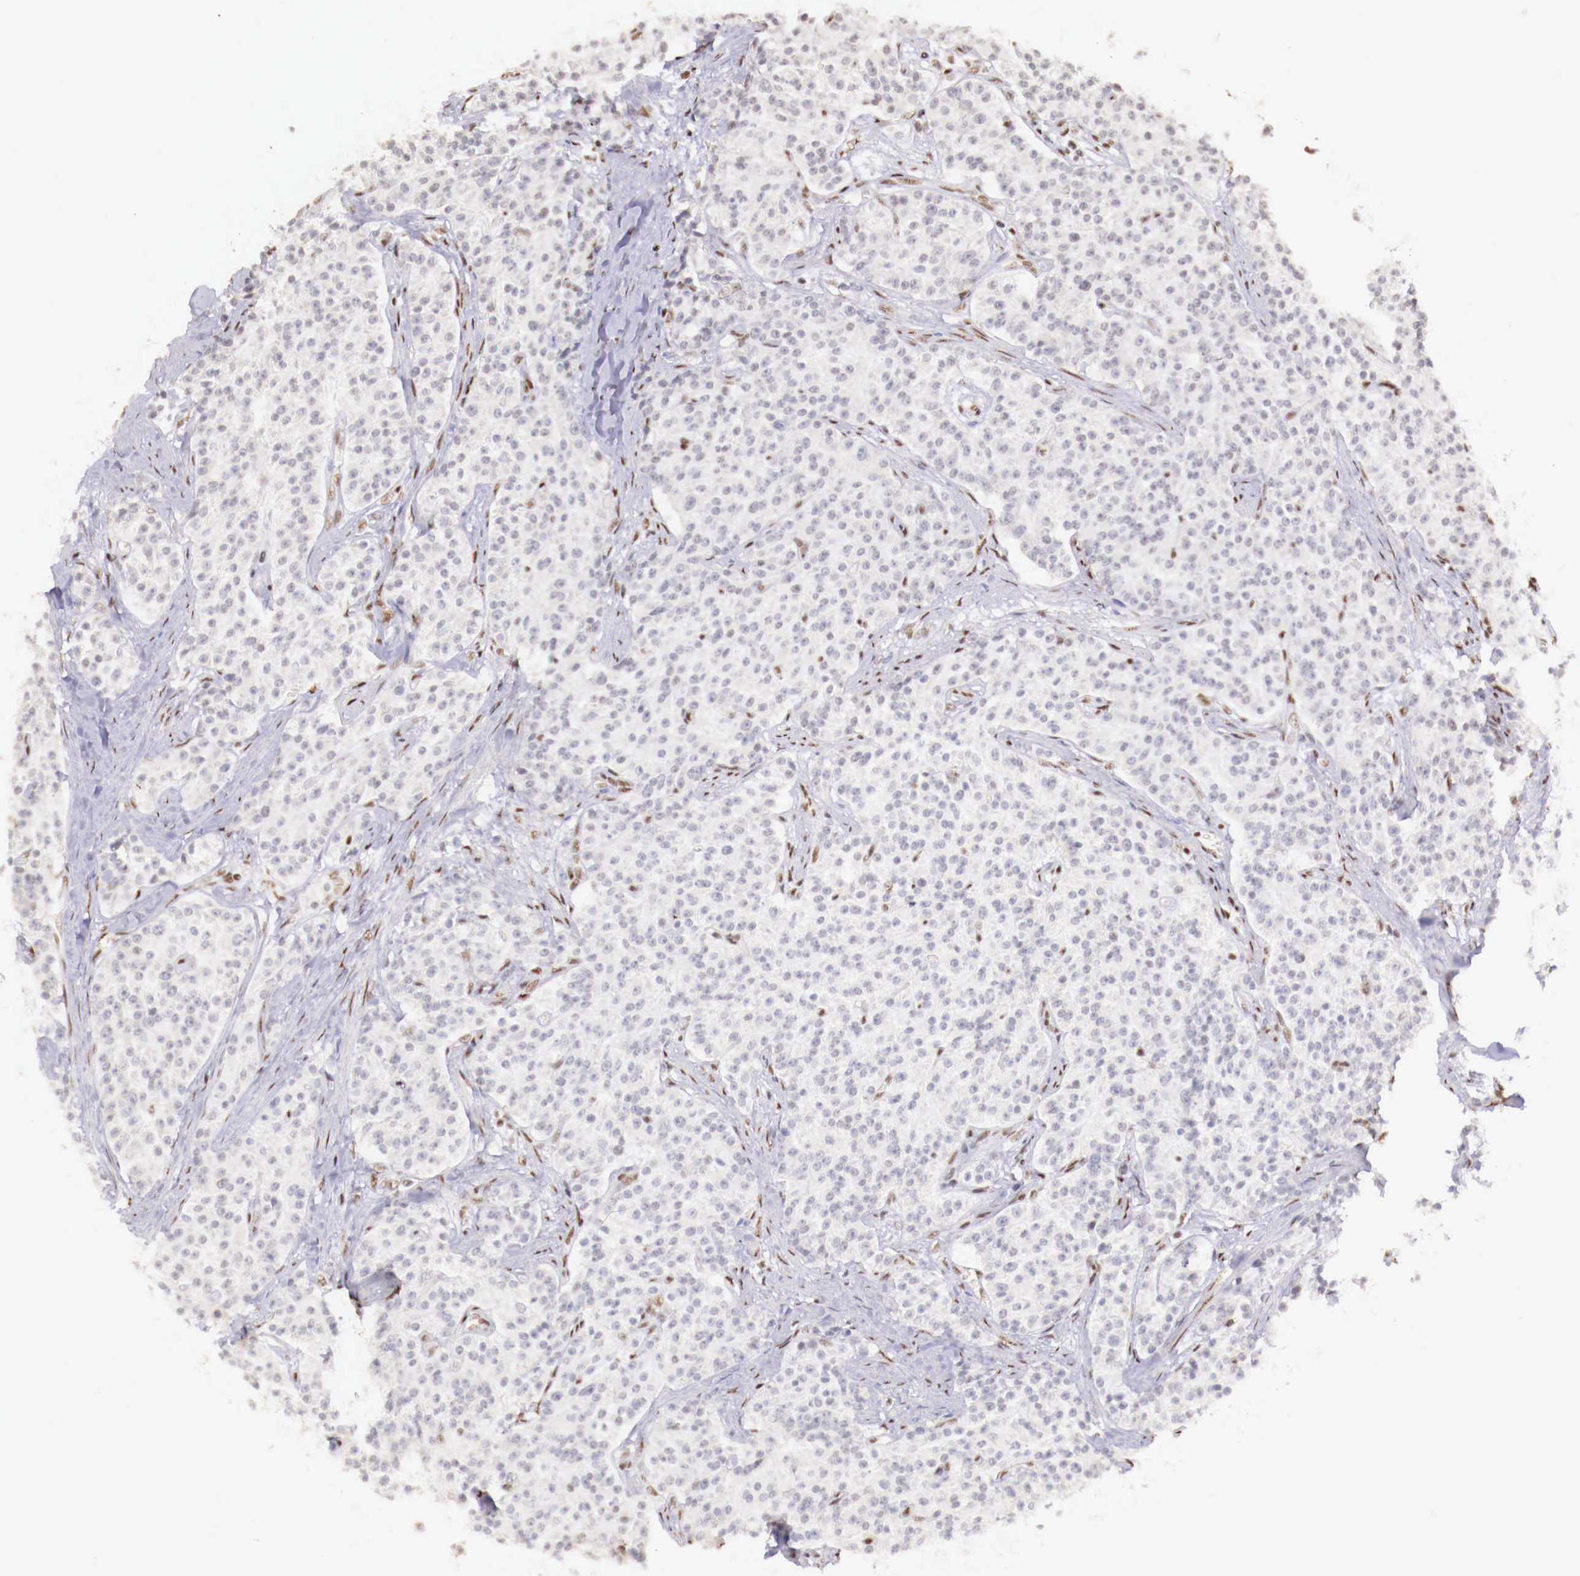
{"staining": {"intensity": "negative", "quantity": "none", "location": "none"}, "tissue": "carcinoid", "cell_type": "Tumor cells", "image_type": "cancer", "snomed": [{"axis": "morphology", "description": "Carcinoid, malignant, NOS"}, {"axis": "topography", "description": "Stomach"}], "caption": "This is an IHC photomicrograph of human carcinoid. There is no staining in tumor cells.", "gene": "SP1", "patient": {"sex": "female", "age": 76}}